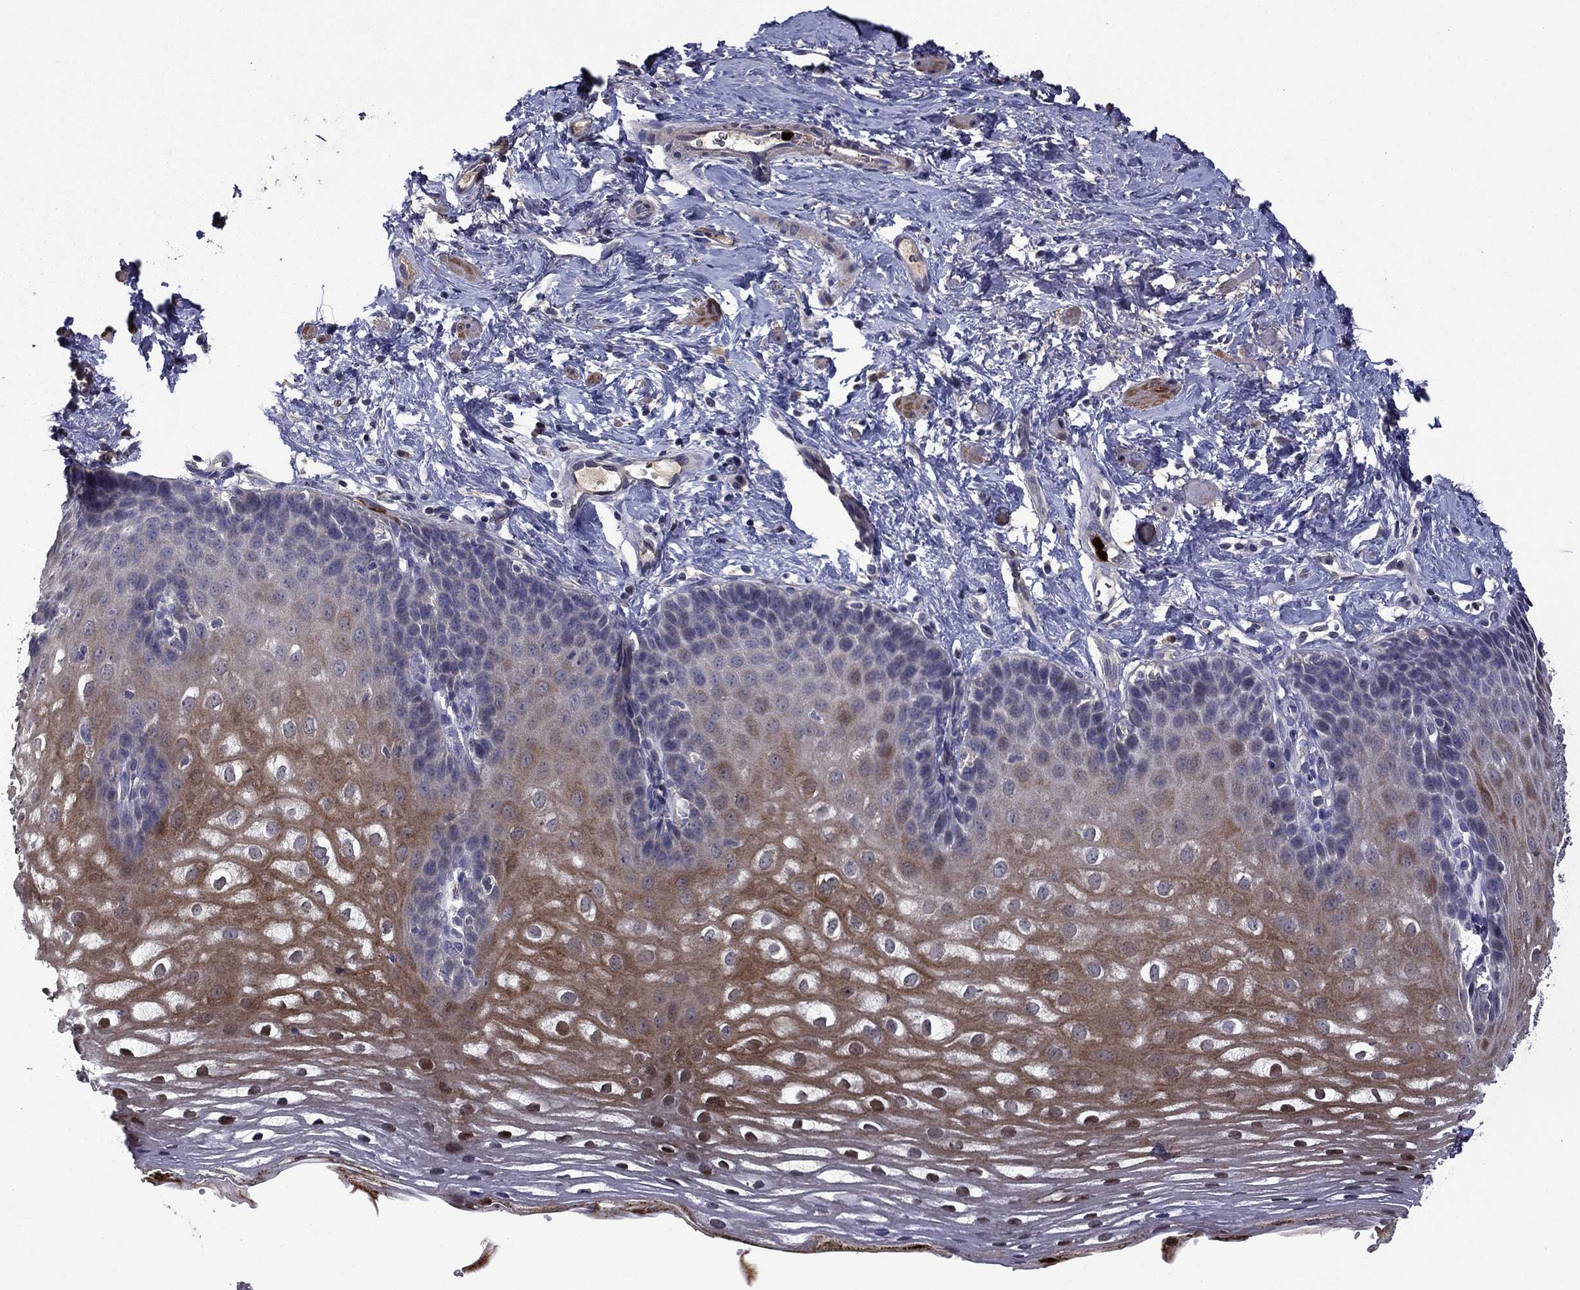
{"staining": {"intensity": "strong", "quantity": "25%-75%", "location": "cytoplasmic/membranous,nuclear"}, "tissue": "esophagus", "cell_type": "Squamous epithelial cells", "image_type": "normal", "snomed": [{"axis": "morphology", "description": "Normal tissue, NOS"}, {"axis": "topography", "description": "Esophagus"}], "caption": "An immunohistochemistry micrograph of normal tissue is shown. Protein staining in brown highlights strong cytoplasmic/membranous,nuclear positivity in esophagus within squamous epithelial cells.", "gene": "SATB1", "patient": {"sex": "male", "age": 64}}